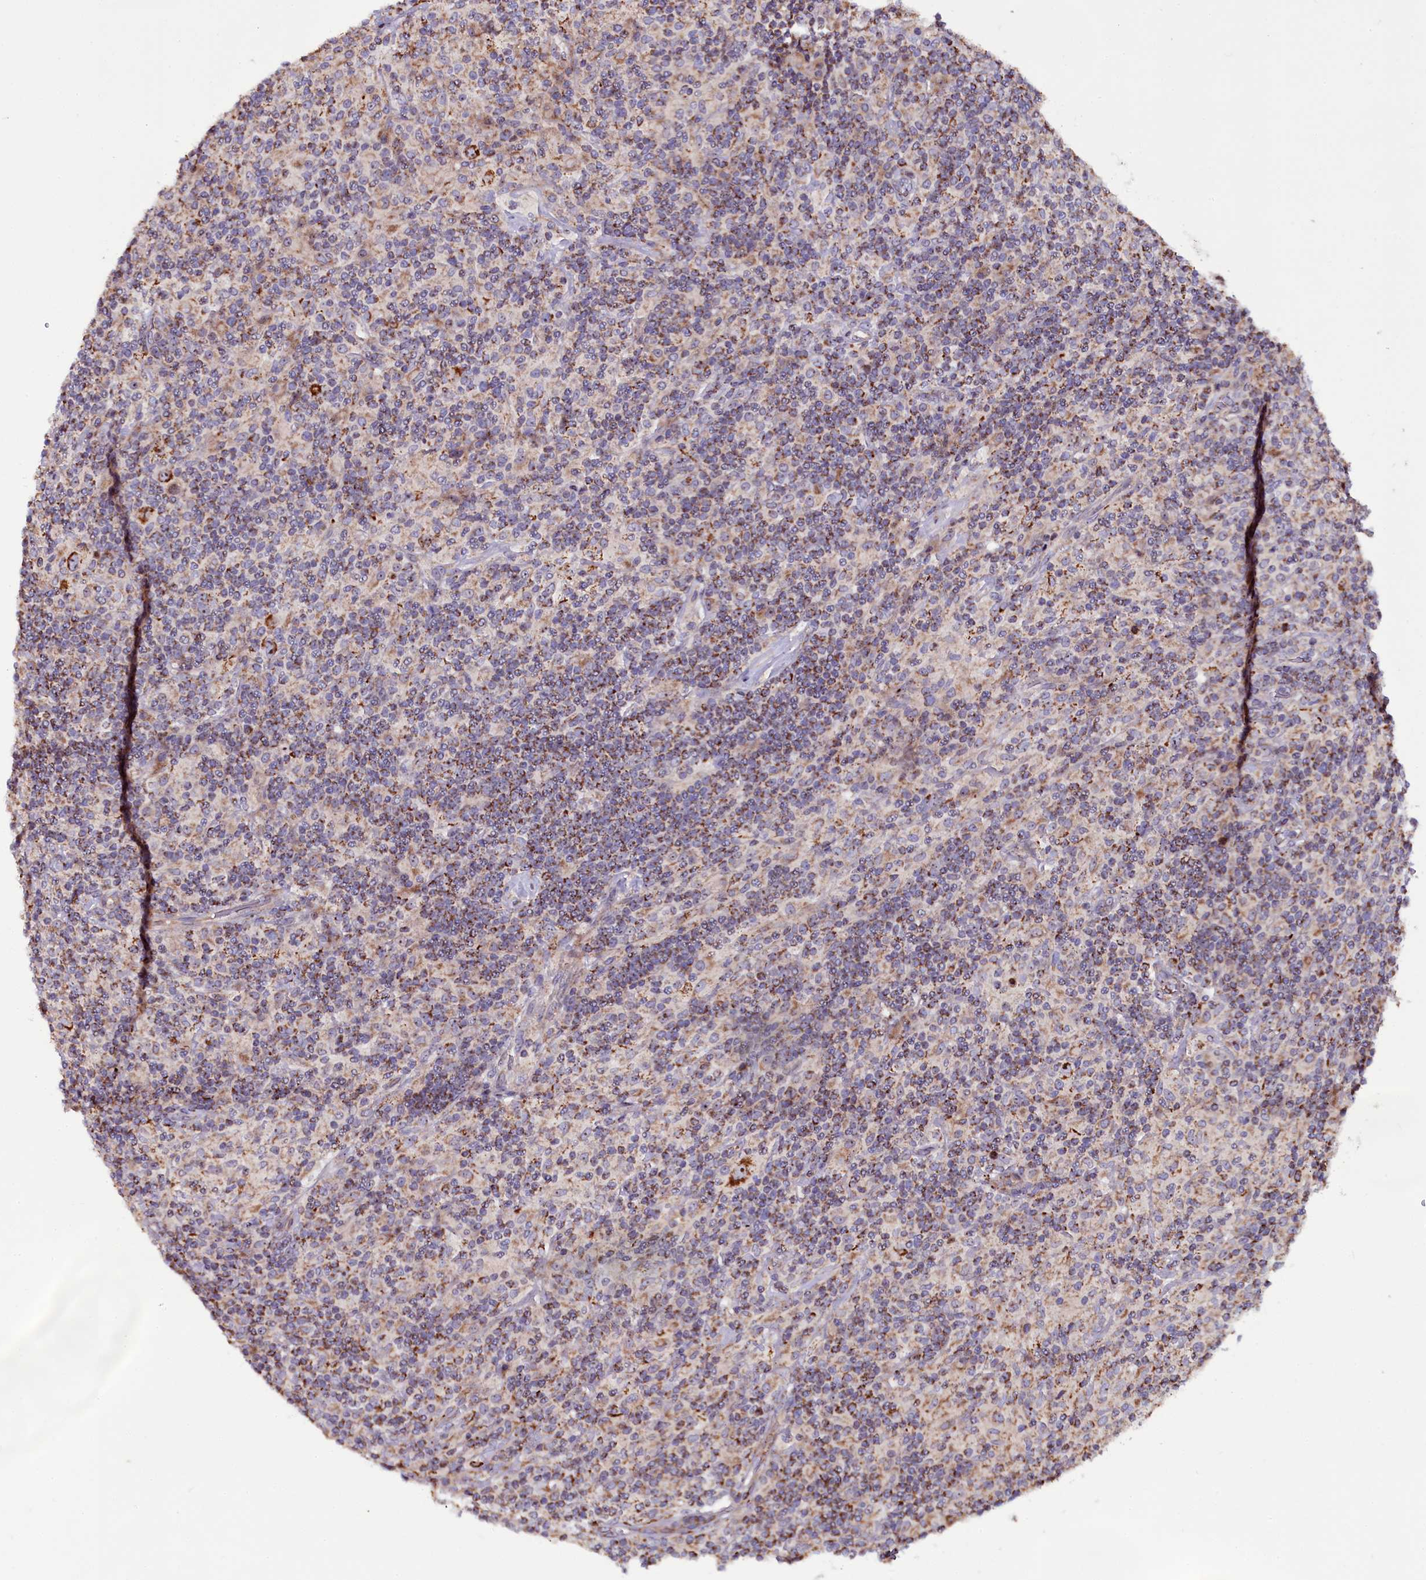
{"staining": {"intensity": "strong", "quantity": ">75%", "location": "cytoplasmic/membranous"}, "tissue": "lymphoma", "cell_type": "Tumor cells", "image_type": "cancer", "snomed": [{"axis": "morphology", "description": "Hodgkin's disease, NOS"}, {"axis": "topography", "description": "Lymph node"}], "caption": "Strong cytoplasmic/membranous staining for a protein is present in about >75% of tumor cells of lymphoma using immunohistochemistry.", "gene": "NAA80", "patient": {"sex": "male", "age": 70}}